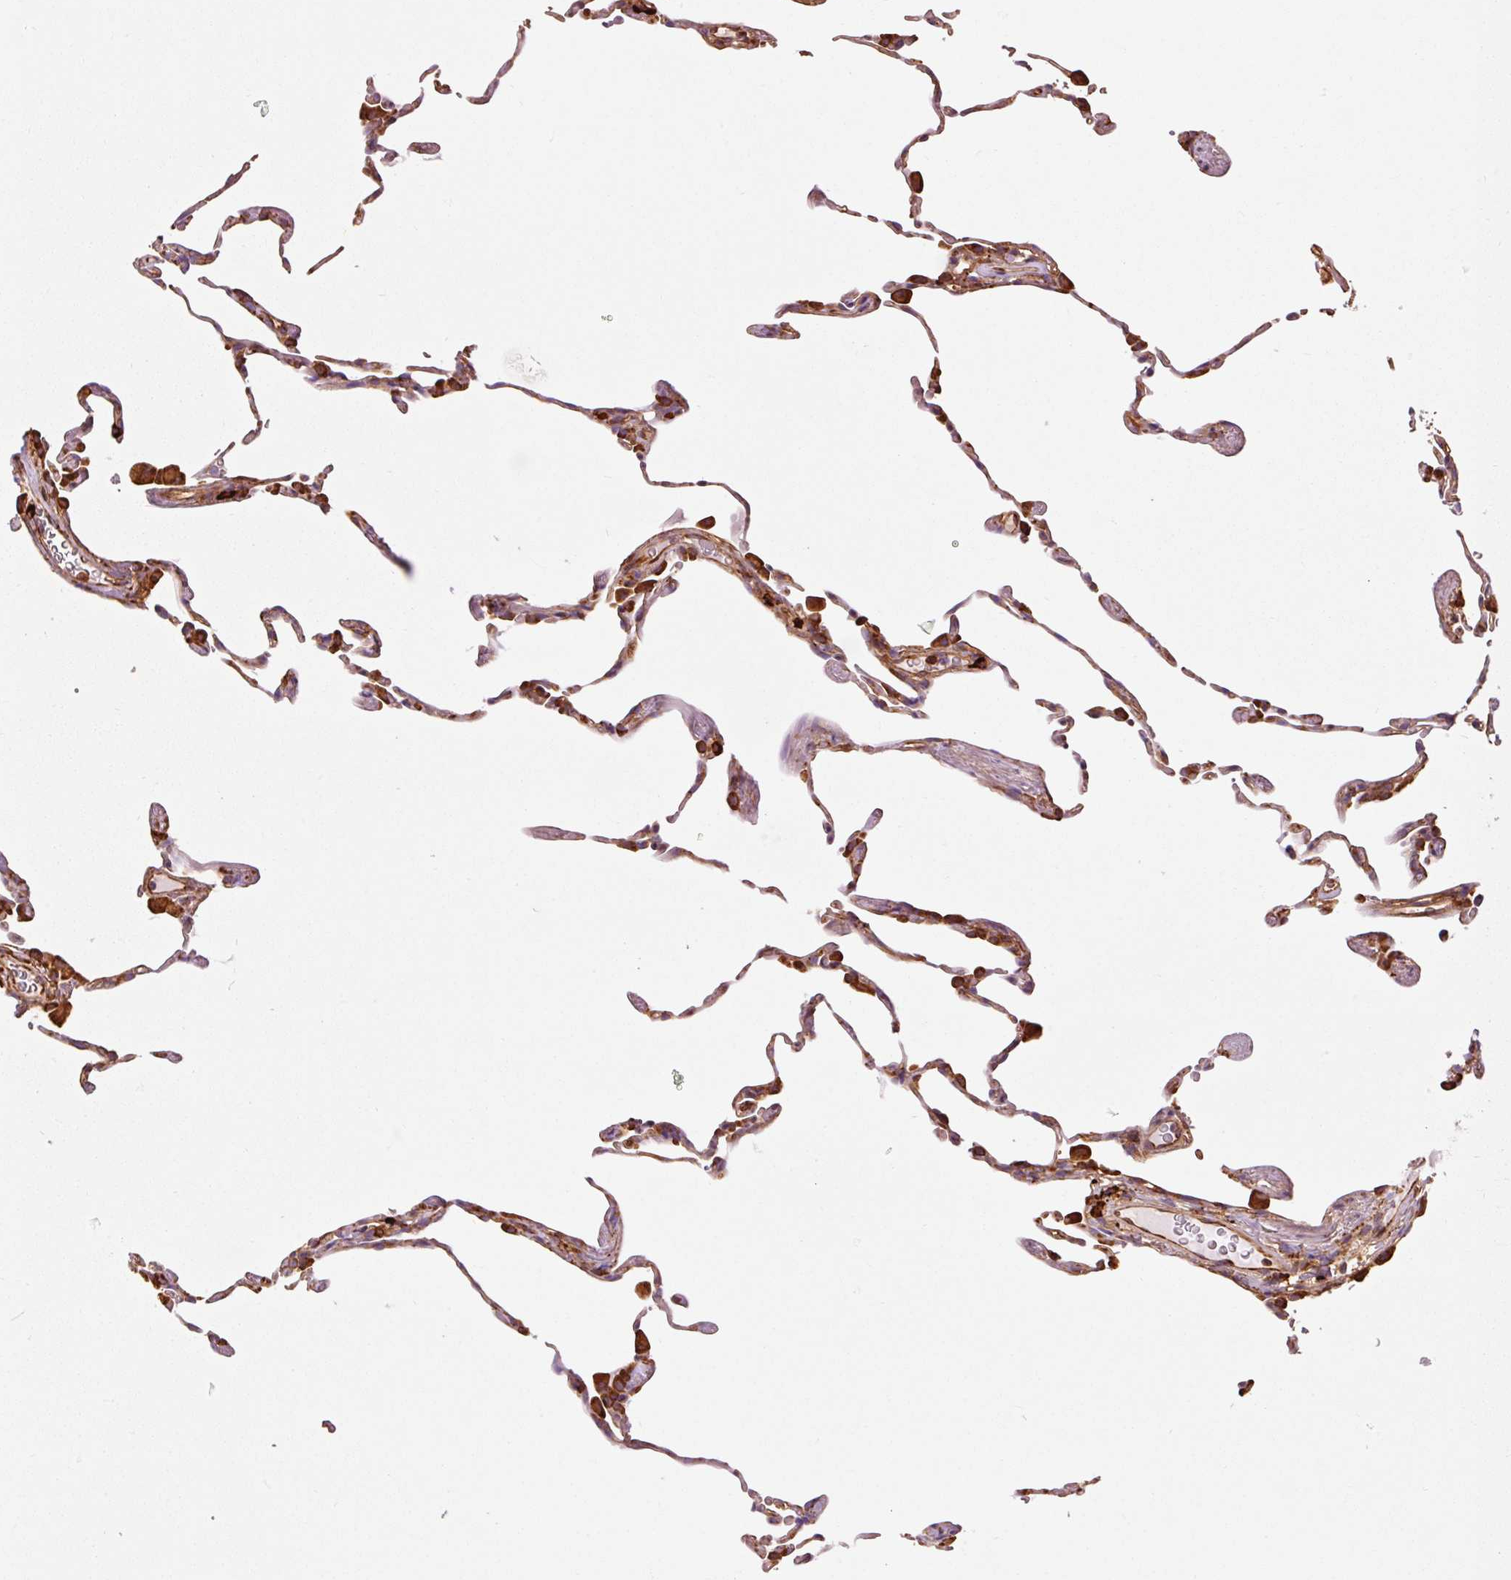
{"staining": {"intensity": "strong", "quantity": "25%-75%", "location": "cytoplasmic/membranous"}, "tissue": "lung", "cell_type": "Alveolar cells", "image_type": "normal", "snomed": [{"axis": "morphology", "description": "Normal tissue, NOS"}, {"axis": "topography", "description": "Lung"}], "caption": "An immunohistochemistry micrograph of normal tissue is shown. Protein staining in brown highlights strong cytoplasmic/membranous positivity in lung within alveolar cells.", "gene": "ENSG00000256500", "patient": {"sex": "female", "age": 57}}